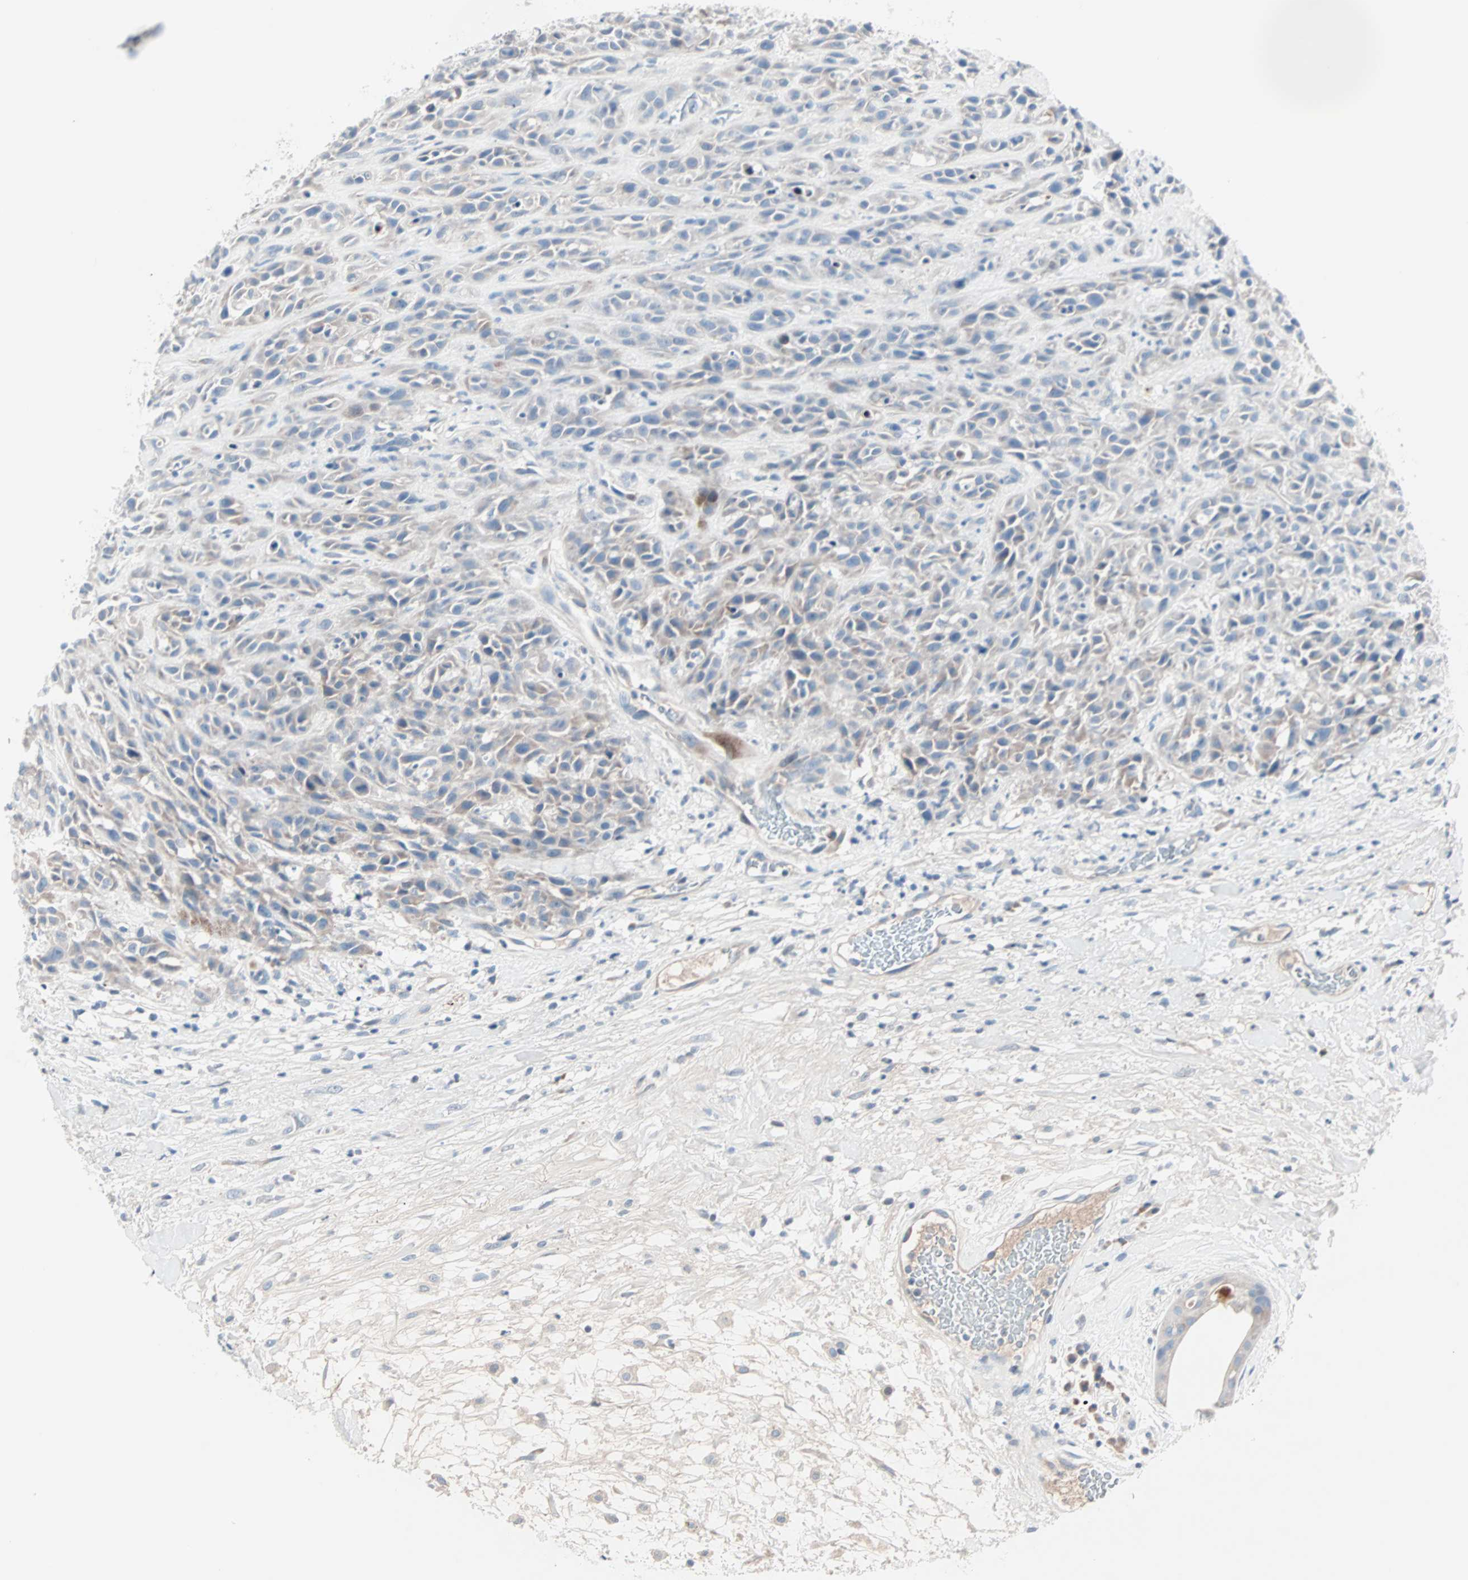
{"staining": {"intensity": "weak", "quantity": "25%-75%", "location": "cytoplasmic/membranous"}, "tissue": "head and neck cancer", "cell_type": "Tumor cells", "image_type": "cancer", "snomed": [{"axis": "morphology", "description": "Normal tissue, NOS"}, {"axis": "morphology", "description": "Squamous cell carcinoma, NOS"}, {"axis": "topography", "description": "Cartilage tissue"}, {"axis": "topography", "description": "Head-Neck"}], "caption": "DAB (3,3'-diaminobenzidine) immunohistochemical staining of human head and neck cancer displays weak cytoplasmic/membranous protein positivity in approximately 25%-75% of tumor cells.", "gene": "NEFH", "patient": {"sex": "male", "age": 62}}